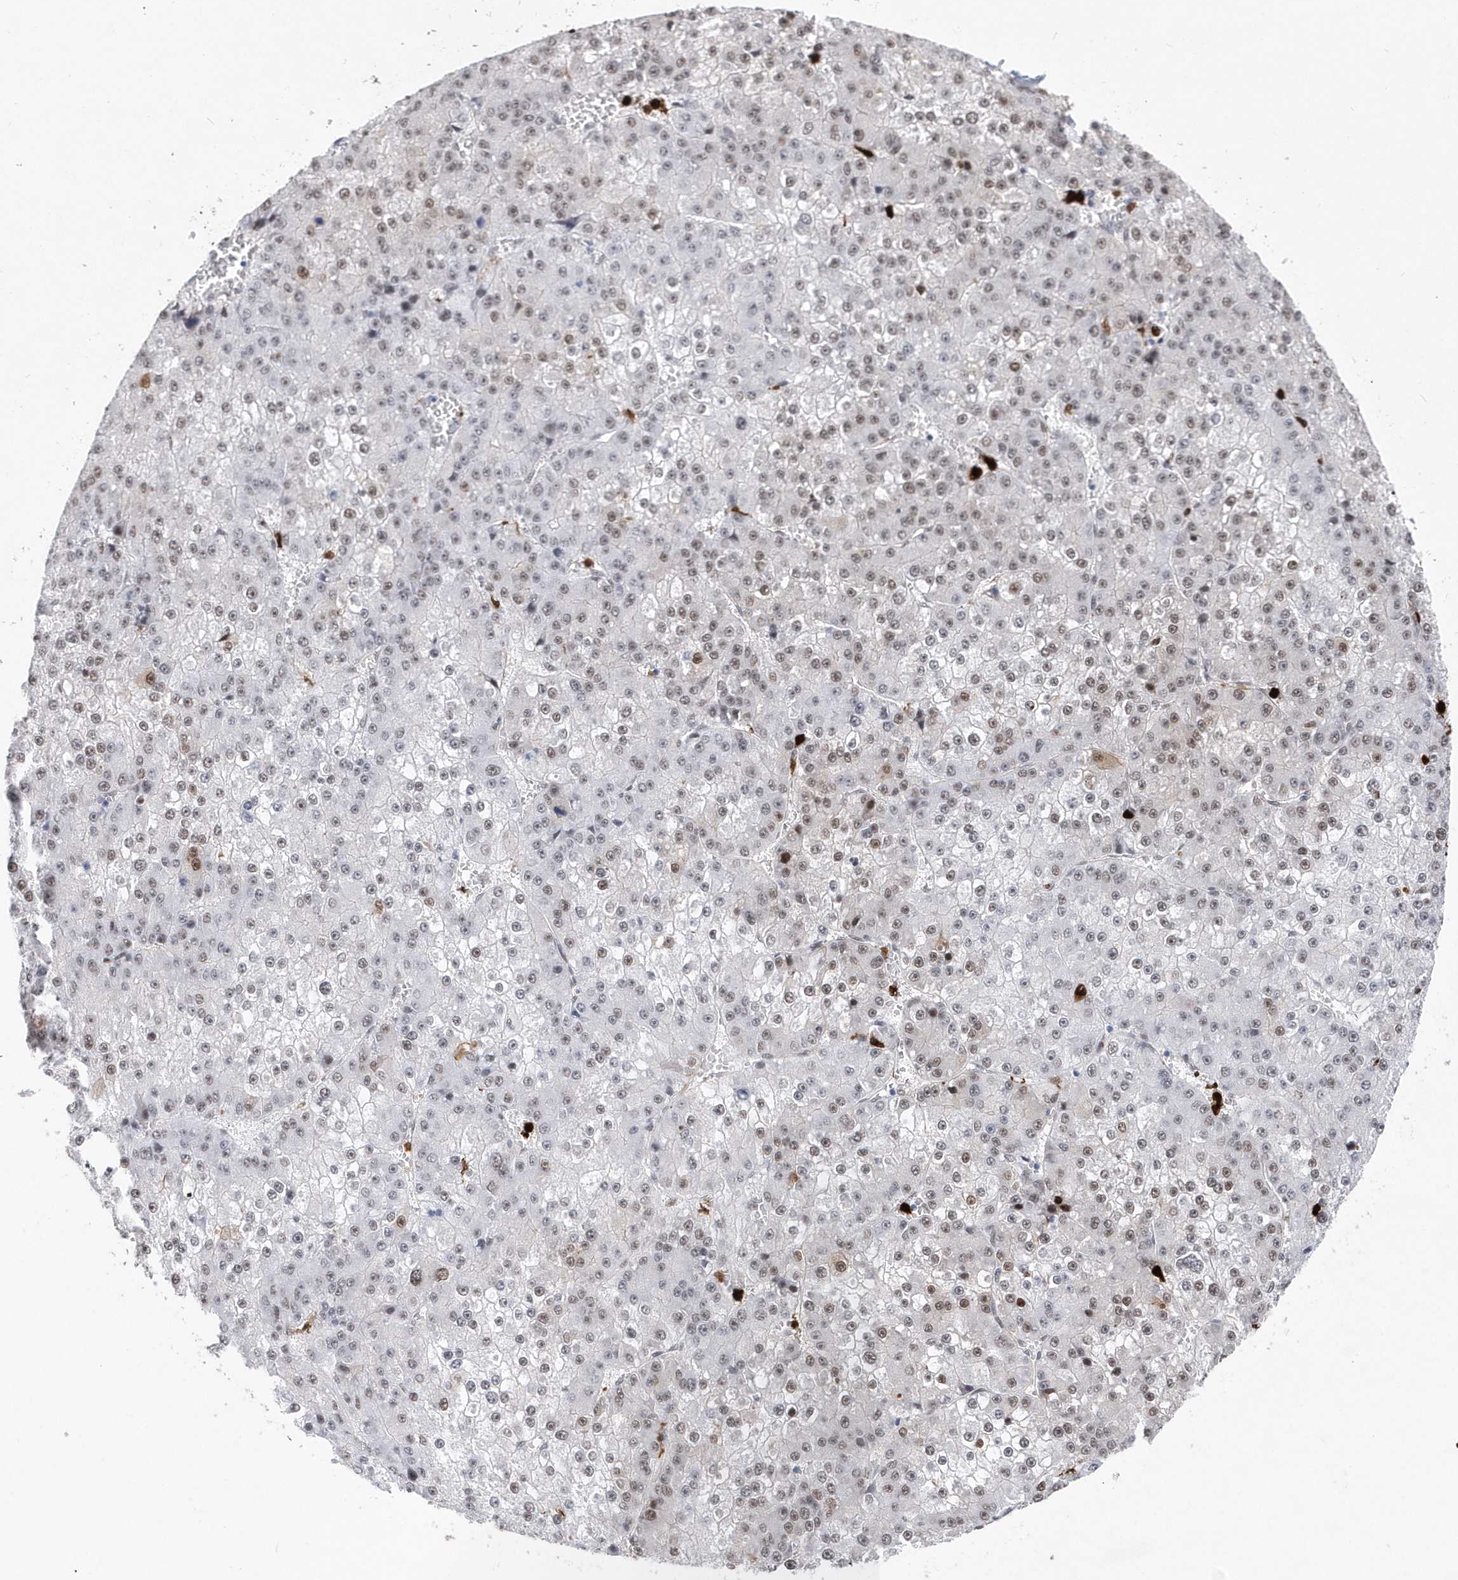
{"staining": {"intensity": "moderate", "quantity": "25%-75%", "location": "cytoplasmic/membranous"}, "tissue": "liver cancer", "cell_type": "Tumor cells", "image_type": "cancer", "snomed": [{"axis": "morphology", "description": "Carcinoma, Hepatocellular, NOS"}, {"axis": "topography", "description": "Liver"}], "caption": "This is a histology image of IHC staining of liver cancer, which shows moderate staining in the cytoplasmic/membranous of tumor cells.", "gene": "RPP30", "patient": {"sex": "female", "age": 73}}